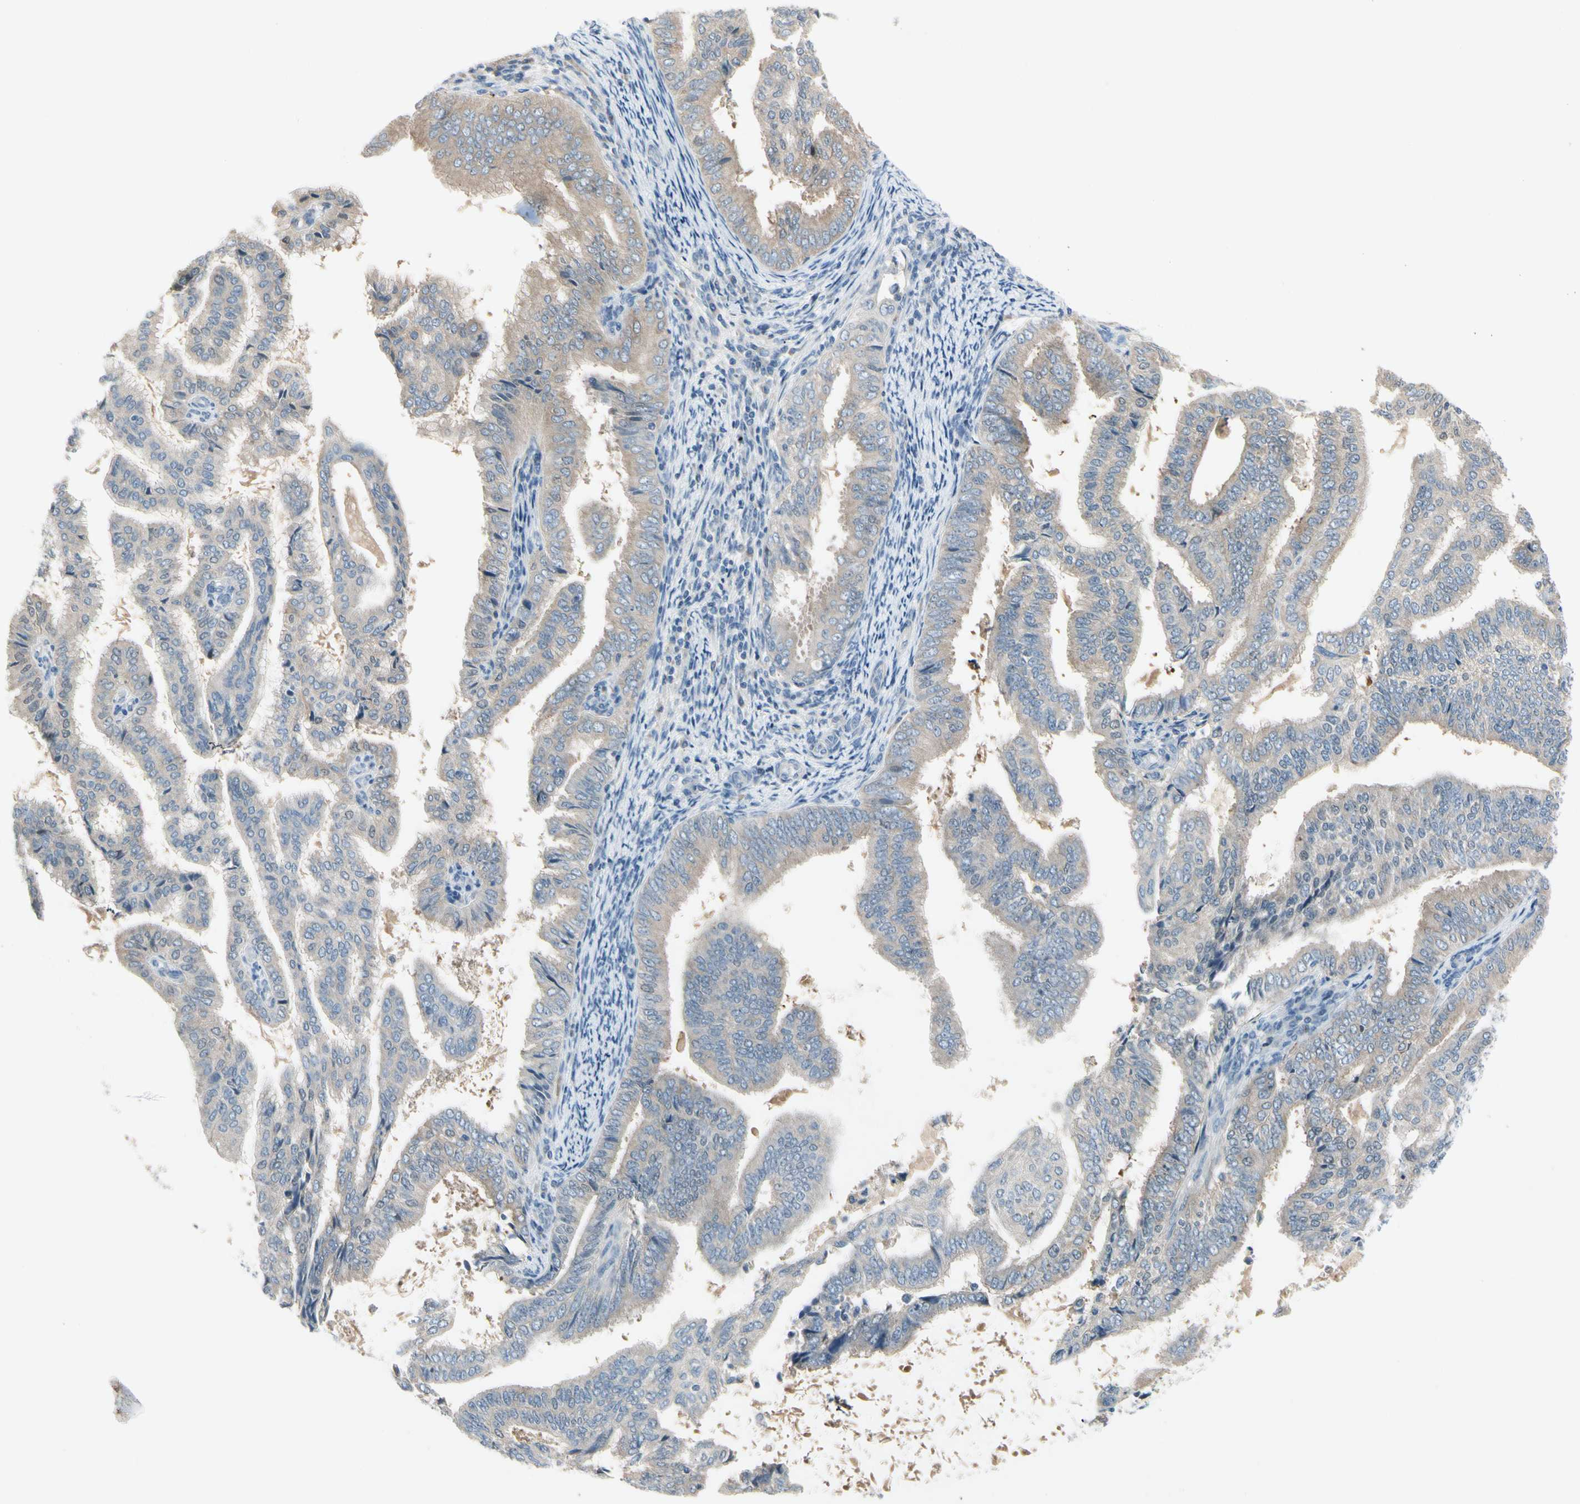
{"staining": {"intensity": "weak", "quantity": ">75%", "location": "cytoplasmic/membranous"}, "tissue": "endometrial cancer", "cell_type": "Tumor cells", "image_type": "cancer", "snomed": [{"axis": "morphology", "description": "Adenocarcinoma, NOS"}, {"axis": "topography", "description": "Endometrium"}], "caption": "IHC (DAB) staining of endometrial adenocarcinoma shows weak cytoplasmic/membranous protein expression in about >75% of tumor cells.", "gene": "CYP2E1", "patient": {"sex": "female", "age": 58}}